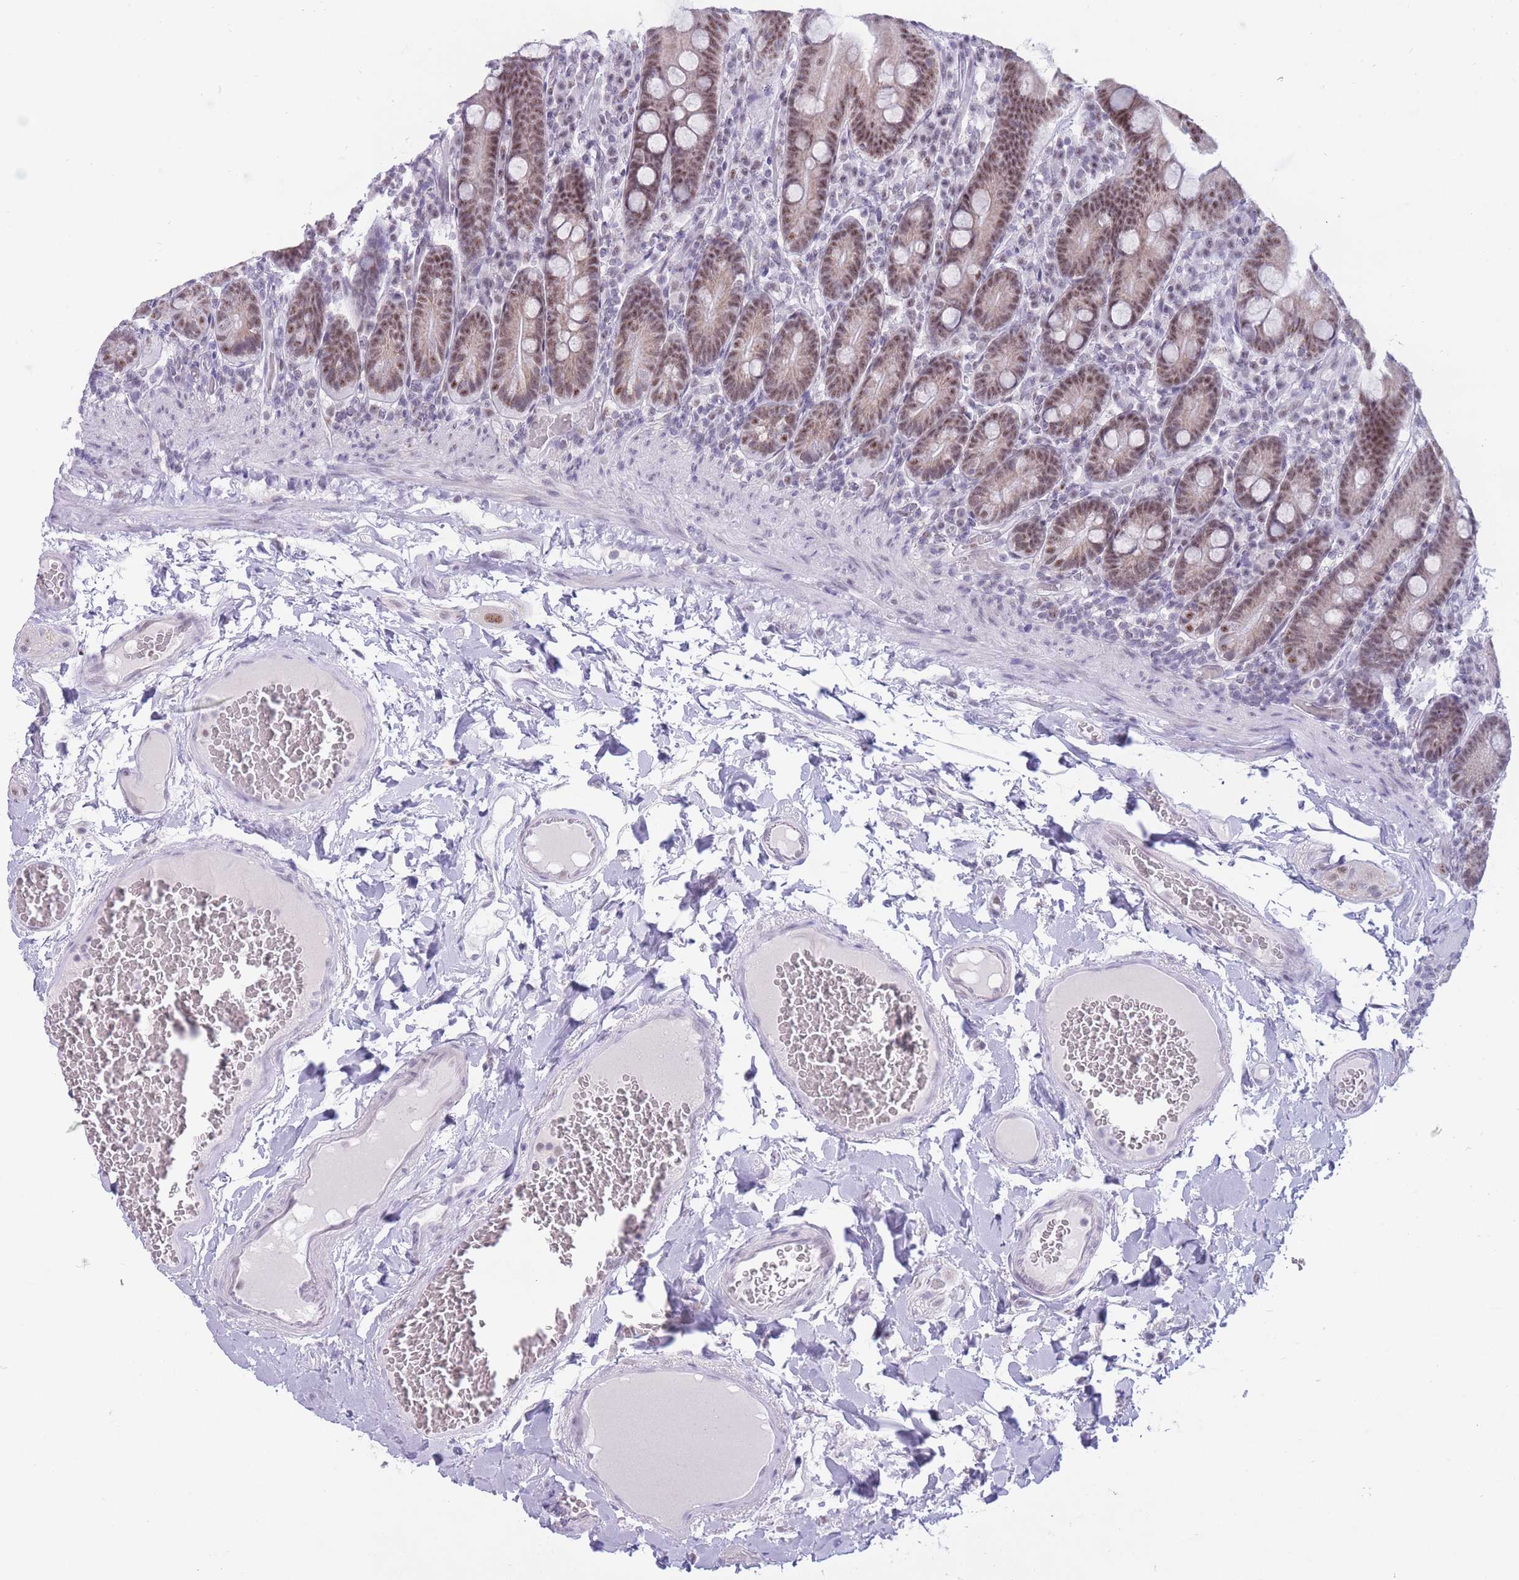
{"staining": {"intensity": "moderate", "quantity": ">75%", "location": "nuclear"}, "tissue": "duodenum", "cell_type": "Glandular cells", "image_type": "normal", "snomed": [{"axis": "morphology", "description": "Normal tissue, NOS"}, {"axis": "topography", "description": "Duodenum"}], "caption": "Brown immunohistochemical staining in benign human duodenum reveals moderate nuclear expression in about >75% of glandular cells.", "gene": "CYP2B6", "patient": {"sex": "female", "age": 62}}